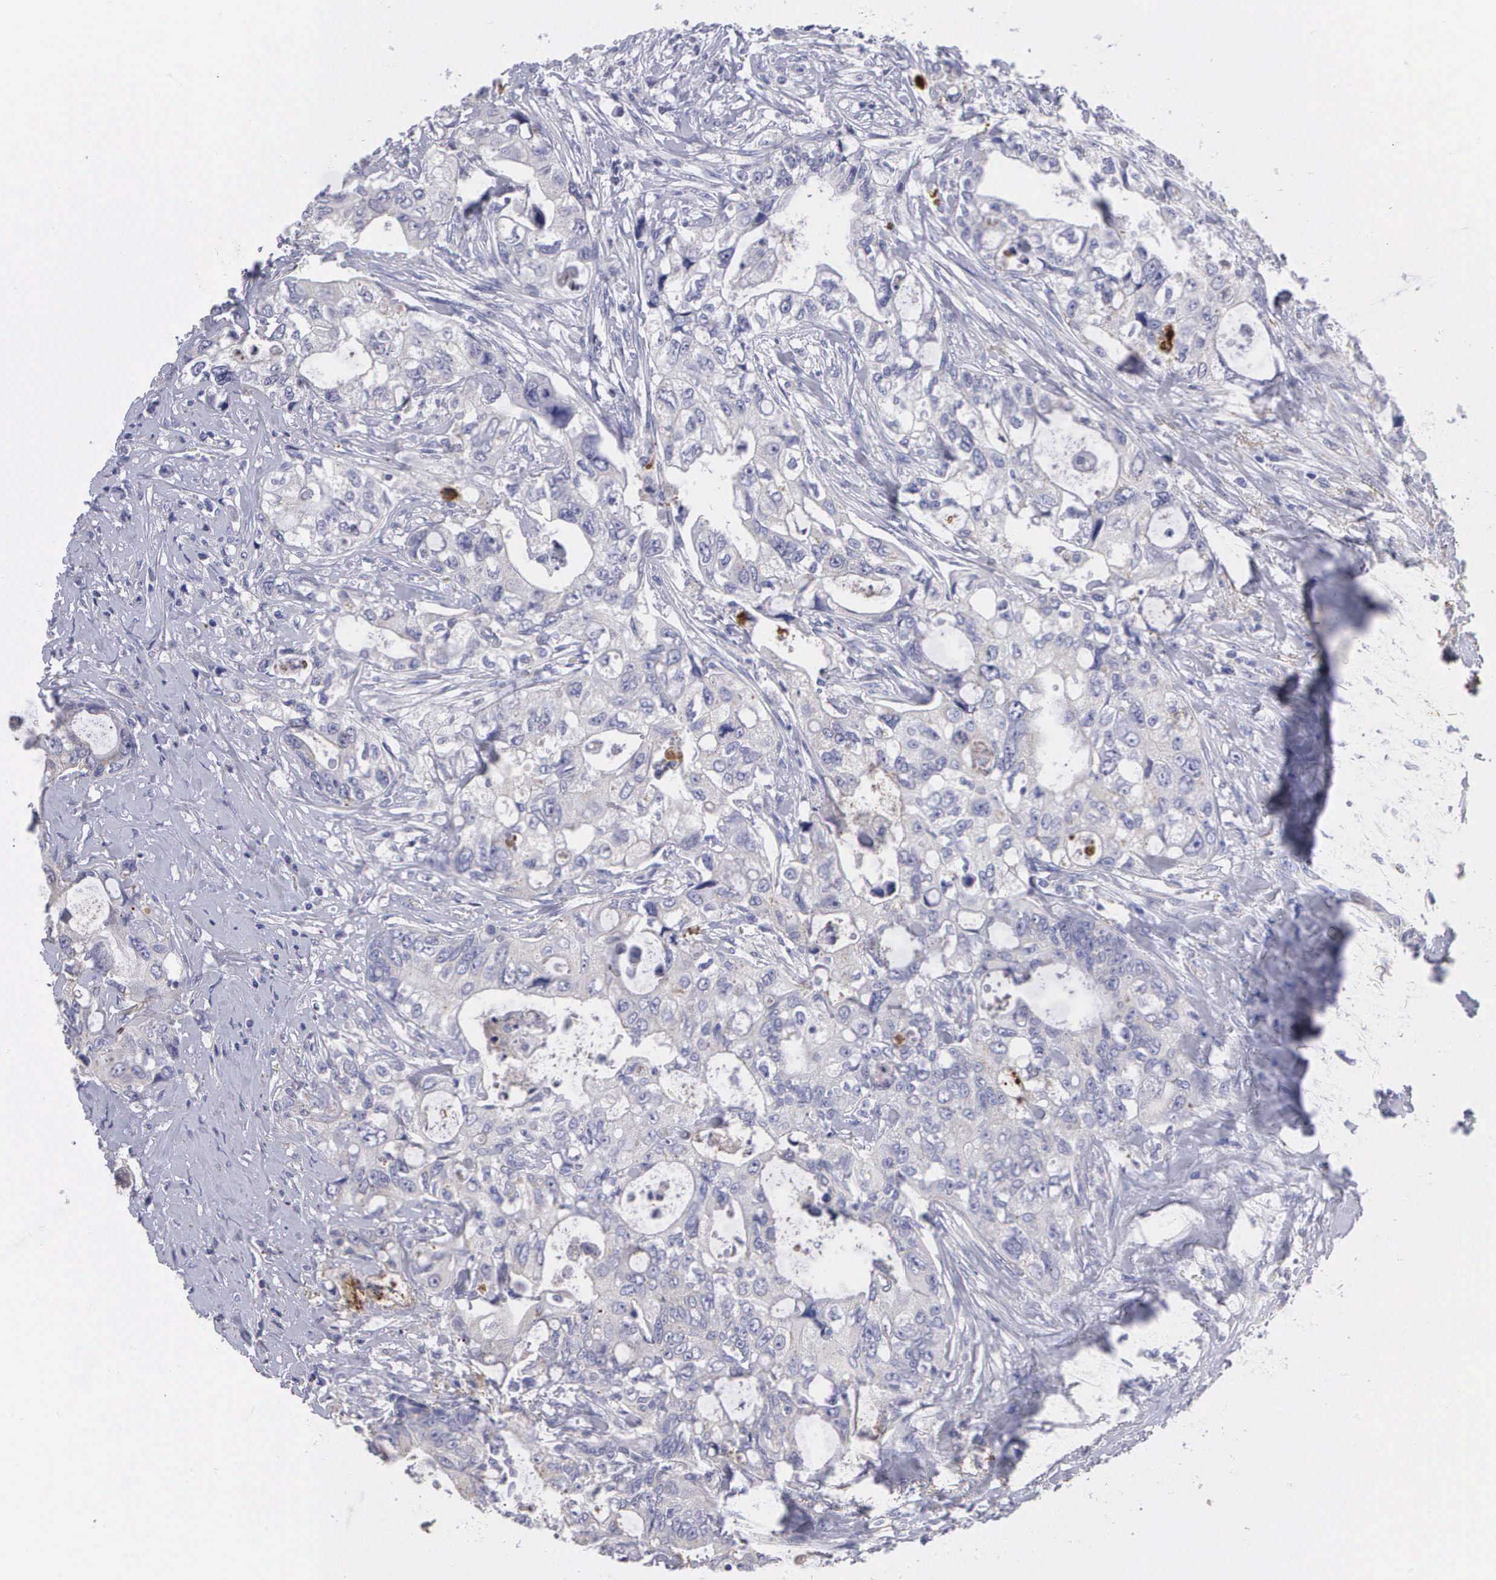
{"staining": {"intensity": "negative", "quantity": "none", "location": "none"}, "tissue": "colorectal cancer", "cell_type": "Tumor cells", "image_type": "cancer", "snomed": [{"axis": "morphology", "description": "Adenocarcinoma, NOS"}, {"axis": "topography", "description": "Rectum"}], "caption": "The image displays no staining of tumor cells in colorectal adenocarcinoma.", "gene": "CLU", "patient": {"sex": "female", "age": 57}}